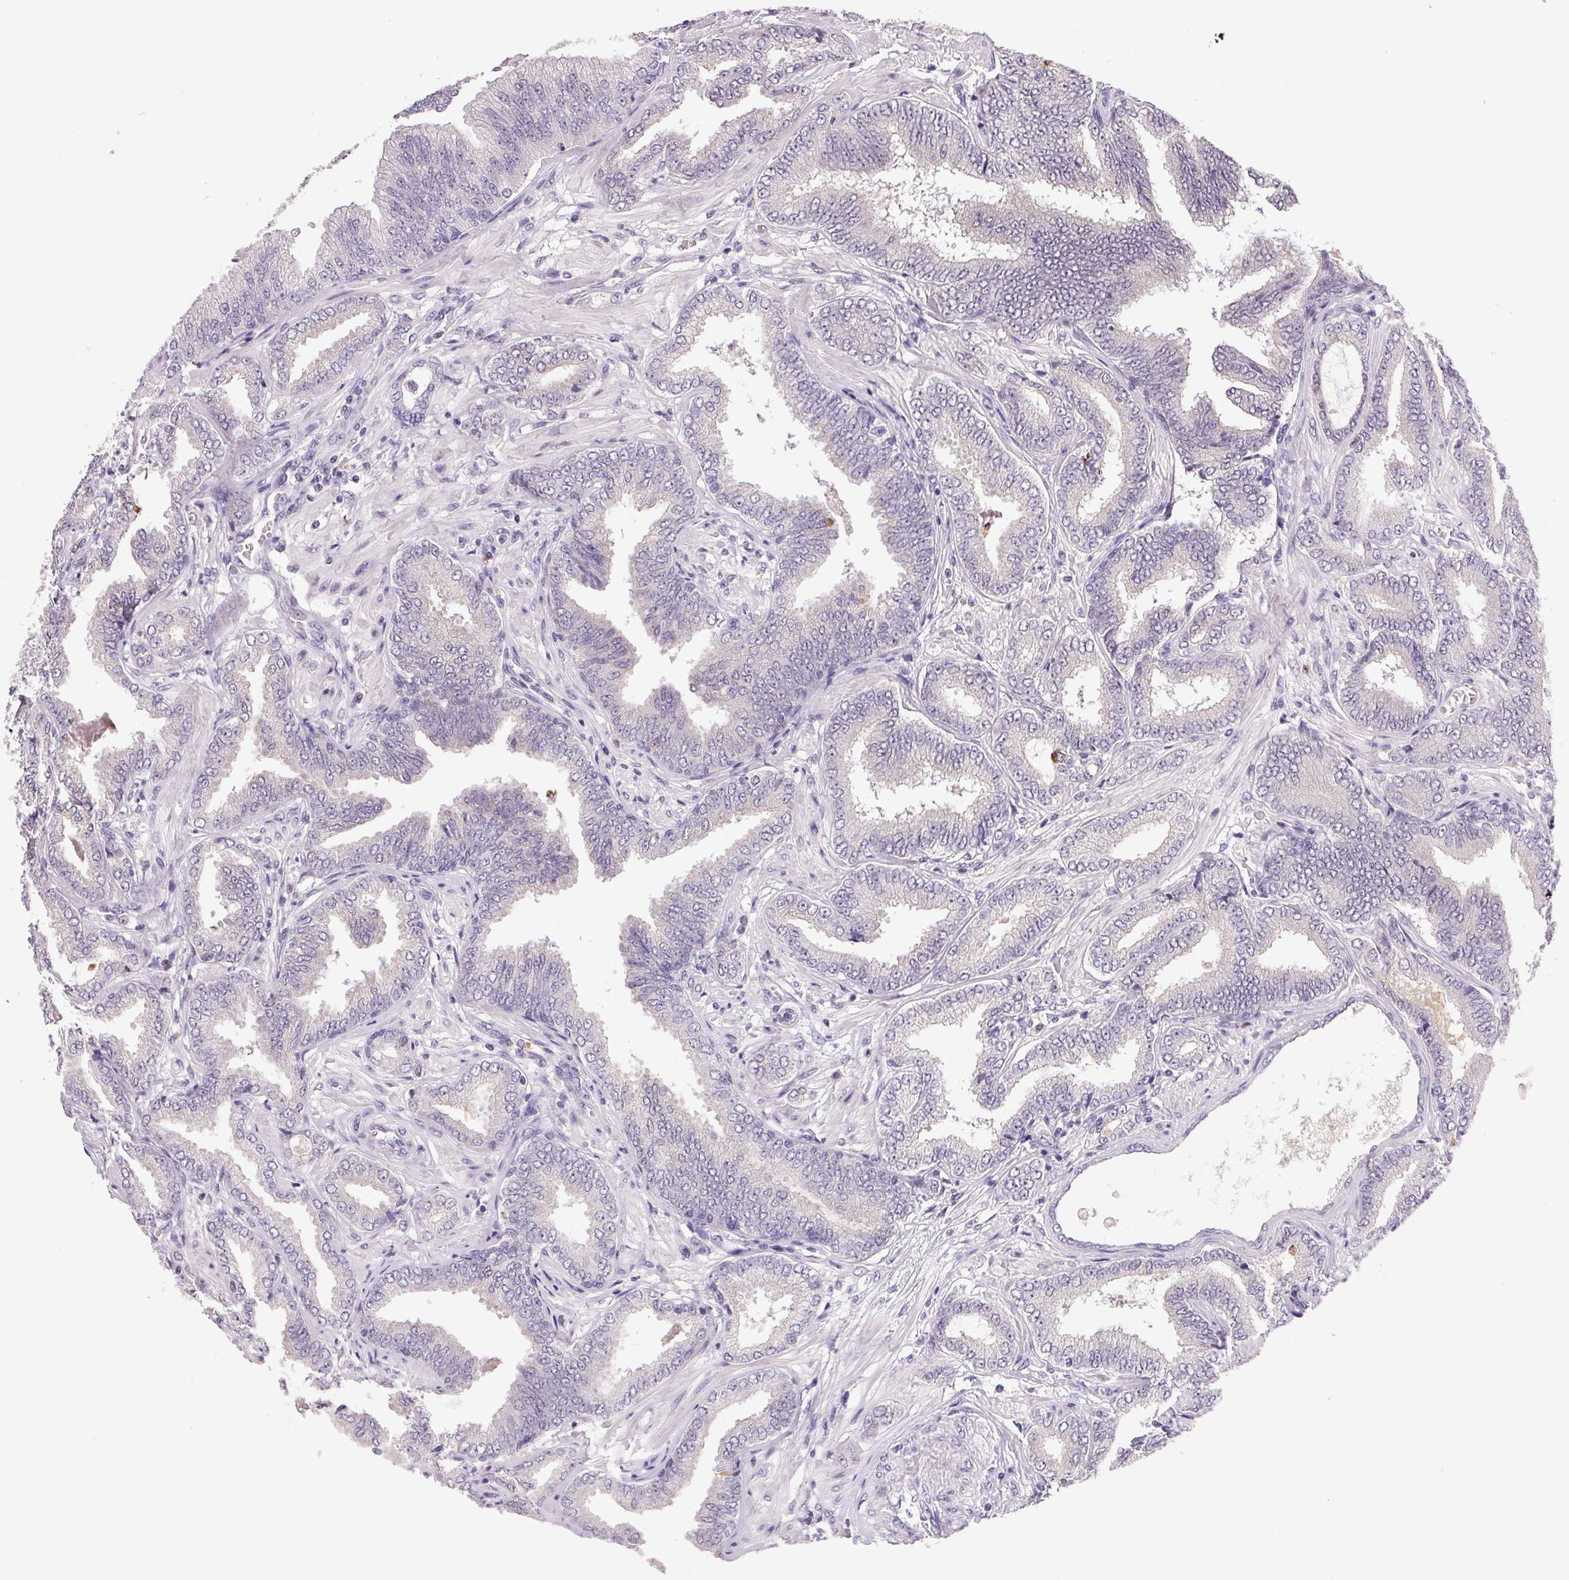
{"staining": {"intensity": "negative", "quantity": "none", "location": "none"}, "tissue": "prostate cancer", "cell_type": "Tumor cells", "image_type": "cancer", "snomed": [{"axis": "morphology", "description": "Adenocarcinoma, Low grade"}, {"axis": "topography", "description": "Prostate"}], "caption": "Immunohistochemistry of human prostate low-grade adenocarcinoma shows no positivity in tumor cells.", "gene": "TRDN", "patient": {"sex": "male", "age": 55}}